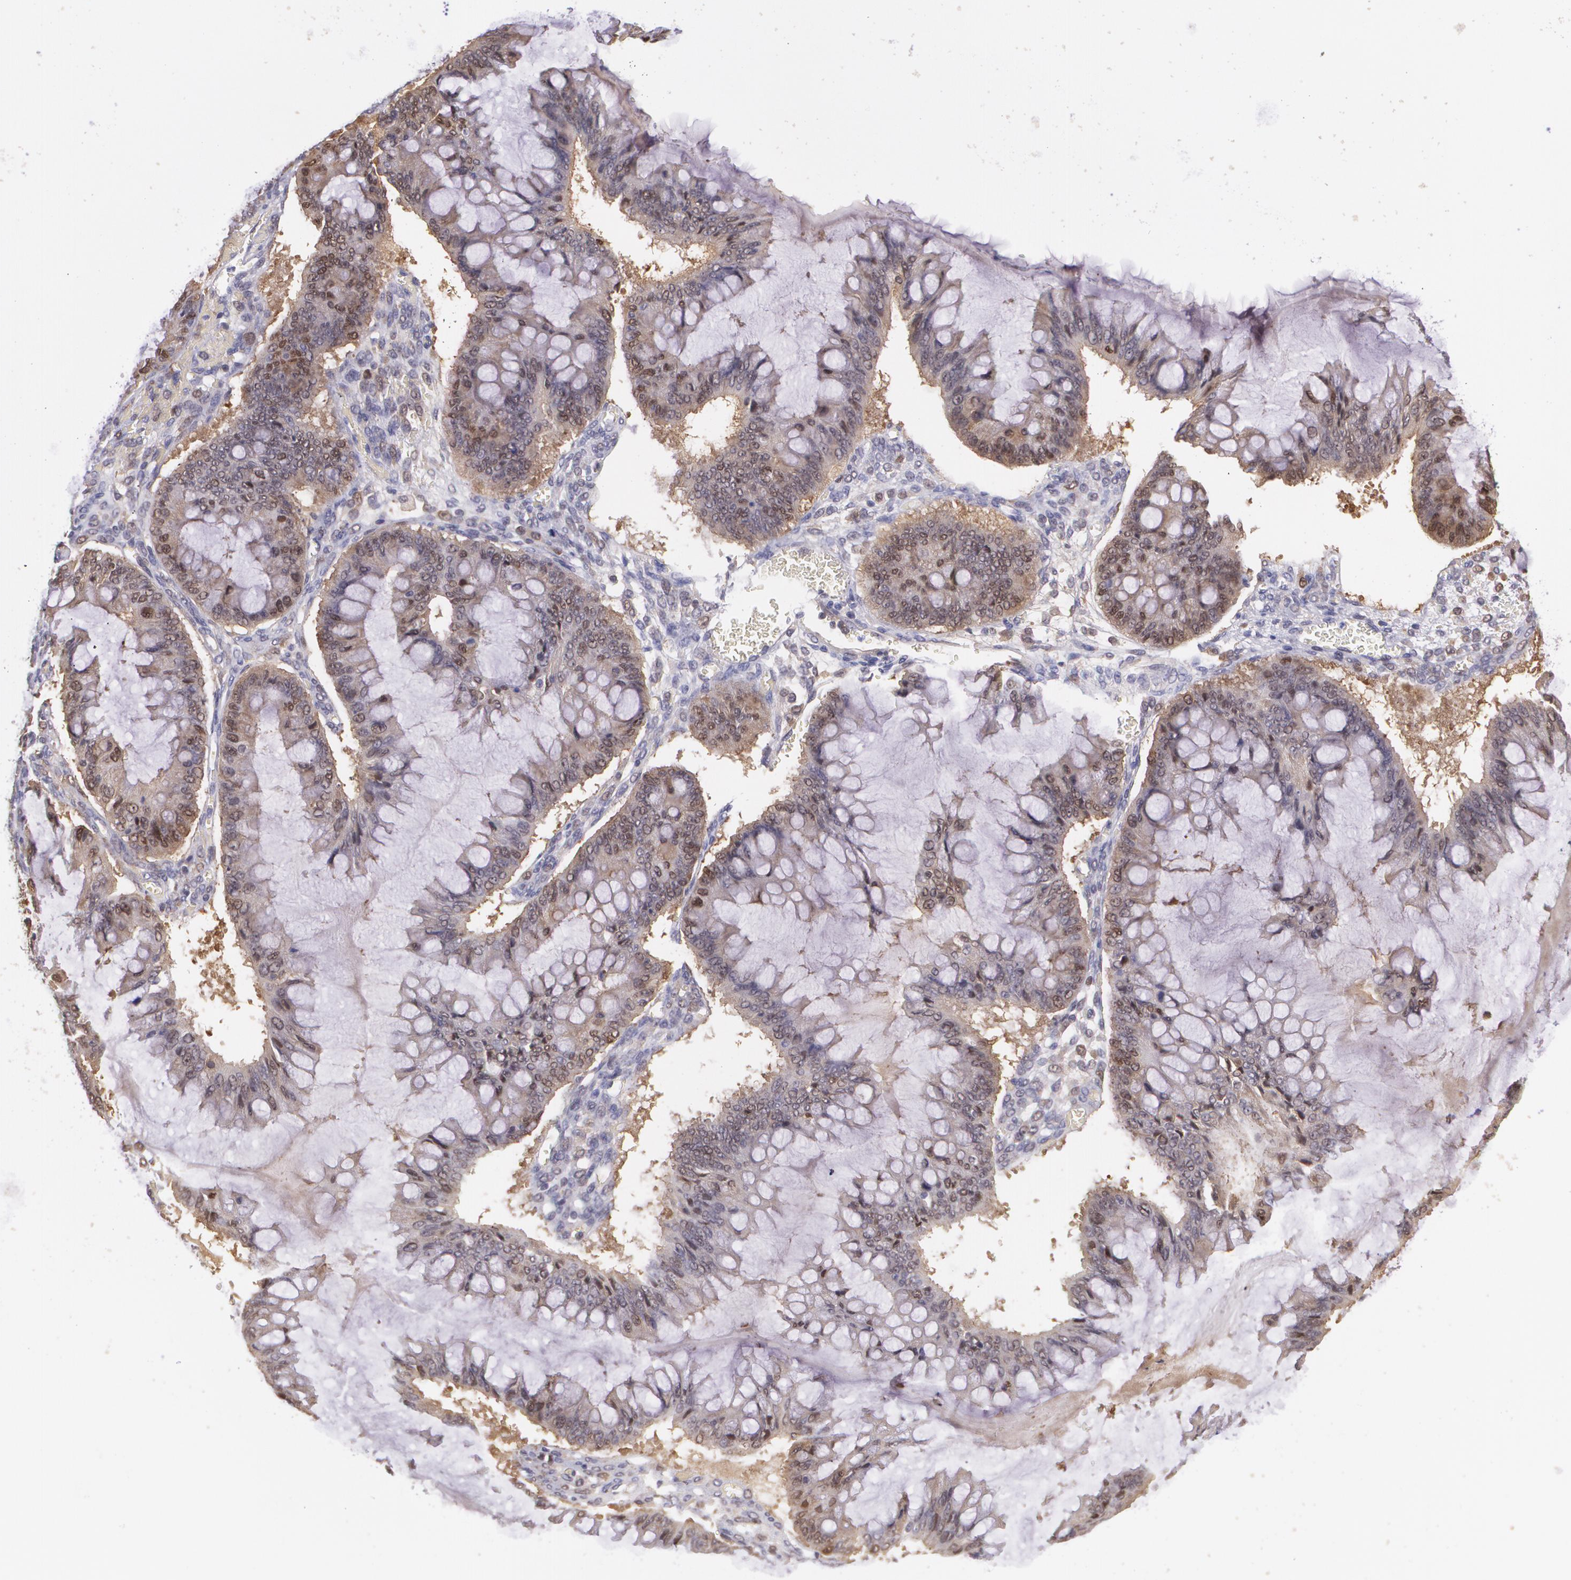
{"staining": {"intensity": "weak", "quantity": "25%-75%", "location": "cytoplasmic/membranous,nuclear"}, "tissue": "ovarian cancer", "cell_type": "Tumor cells", "image_type": "cancer", "snomed": [{"axis": "morphology", "description": "Cystadenocarcinoma, mucinous, NOS"}, {"axis": "topography", "description": "Ovary"}], "caption": "An image of human mucinous cystadenocarcinoma (ovarian) stained for a protein reveals weak cytoplasmic/membranous and nuclear brown staining in tumor cells.", "gene": "HSPH1", "patient": {"sex": "female", "age": 73}}